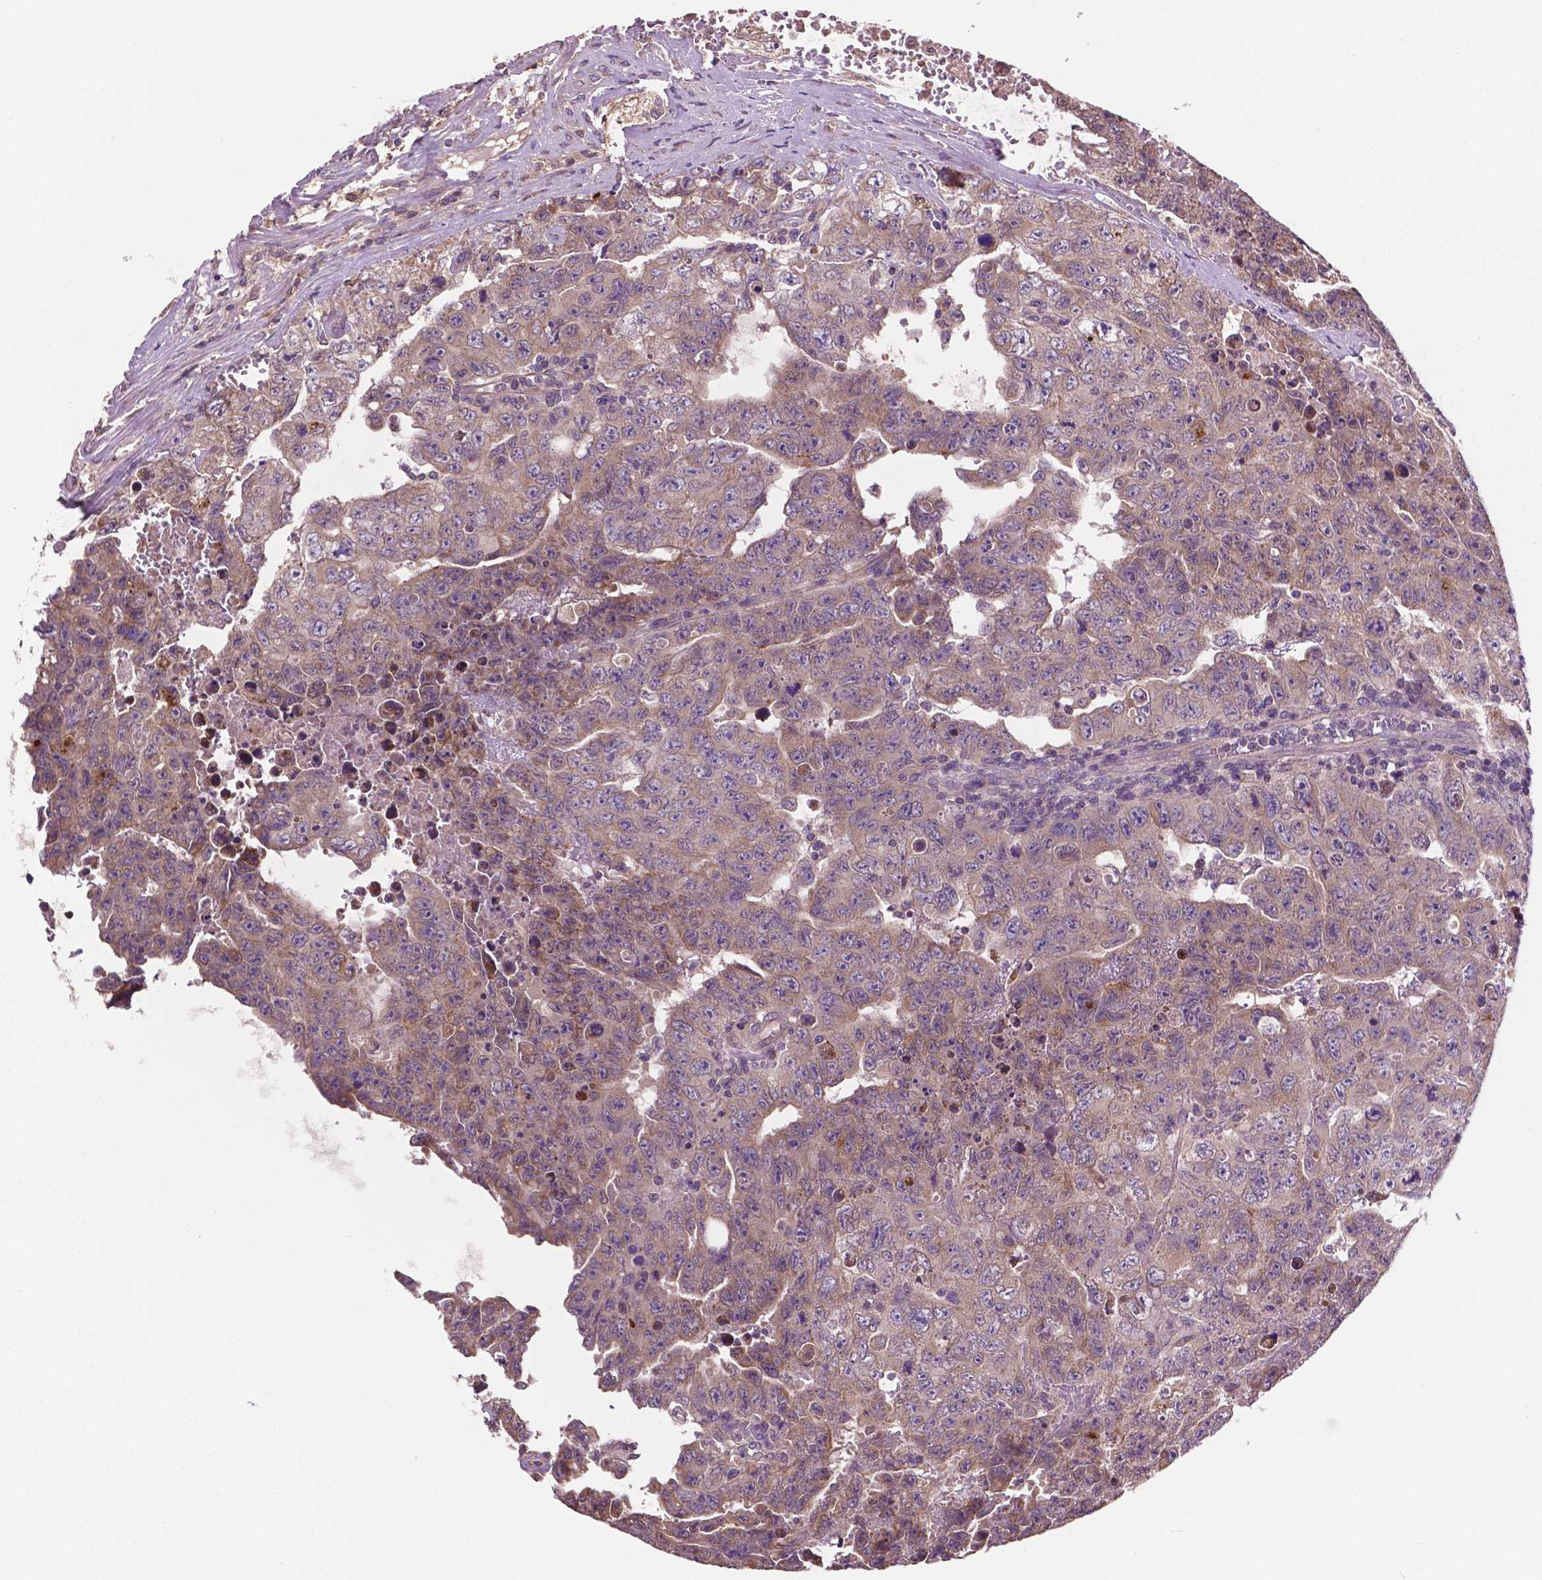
{"staining": {"intensity": "weak", "quantity": "<25%", "location": "cytoplasmic/membranous"}, "tissue": "testis cancer", "cell_type": "Tumor cells", "image_type": "cancer", "snomed": [{"axis": "morphology", "description": "Carcinoma, Embryonal, NOS"}, {"axis": "topography", "description": "Testis"}], "caption": "Tumor cells are negative for brown protein staining in testis embryonal carcinoma.", "gene": "GJA9", "patient": {"sex": "male", "age": 24}}